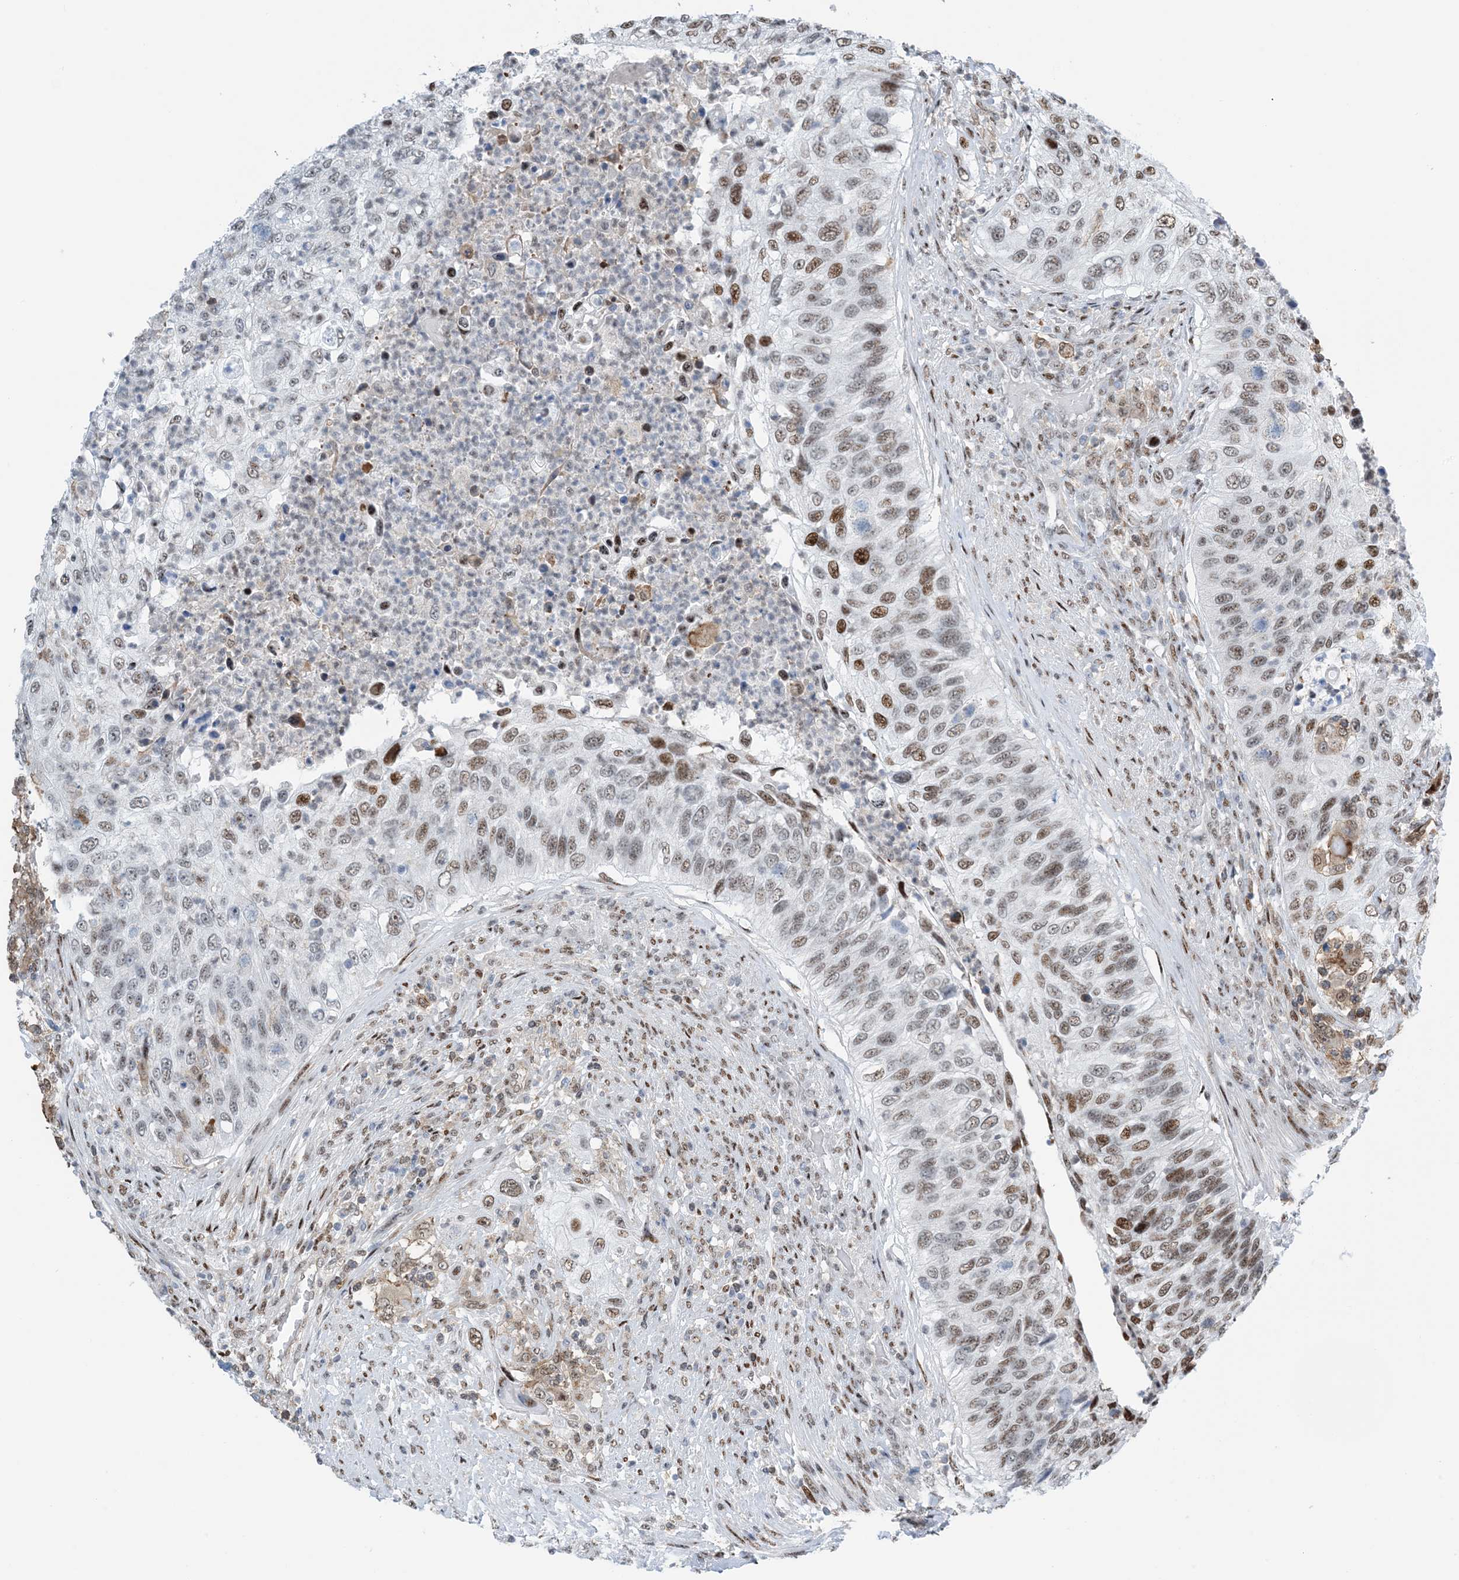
{"staining": {"intensity": "moderate", "quantity": "<25%", "location": "nuclear"}, "tissue": "urothelial cancer", "cell_type": "Tumor cells", "image_type": "cancer", "snomed": [{"axis": "morphology", "description": "Urothelial carcinoma, High grade"}, {"axis": "topography", "description": "Urinary bladder"}], "caption": "DAB (3,3'-diaminobenzidine) immunohistochemical staining of high-grade urothelial carcinoma demonstrates moderate nuclear protein positivity in approximately <25% of tumor cells.", "gene": "HEMK1", "patient": {"sex": "female", "age": 60}}